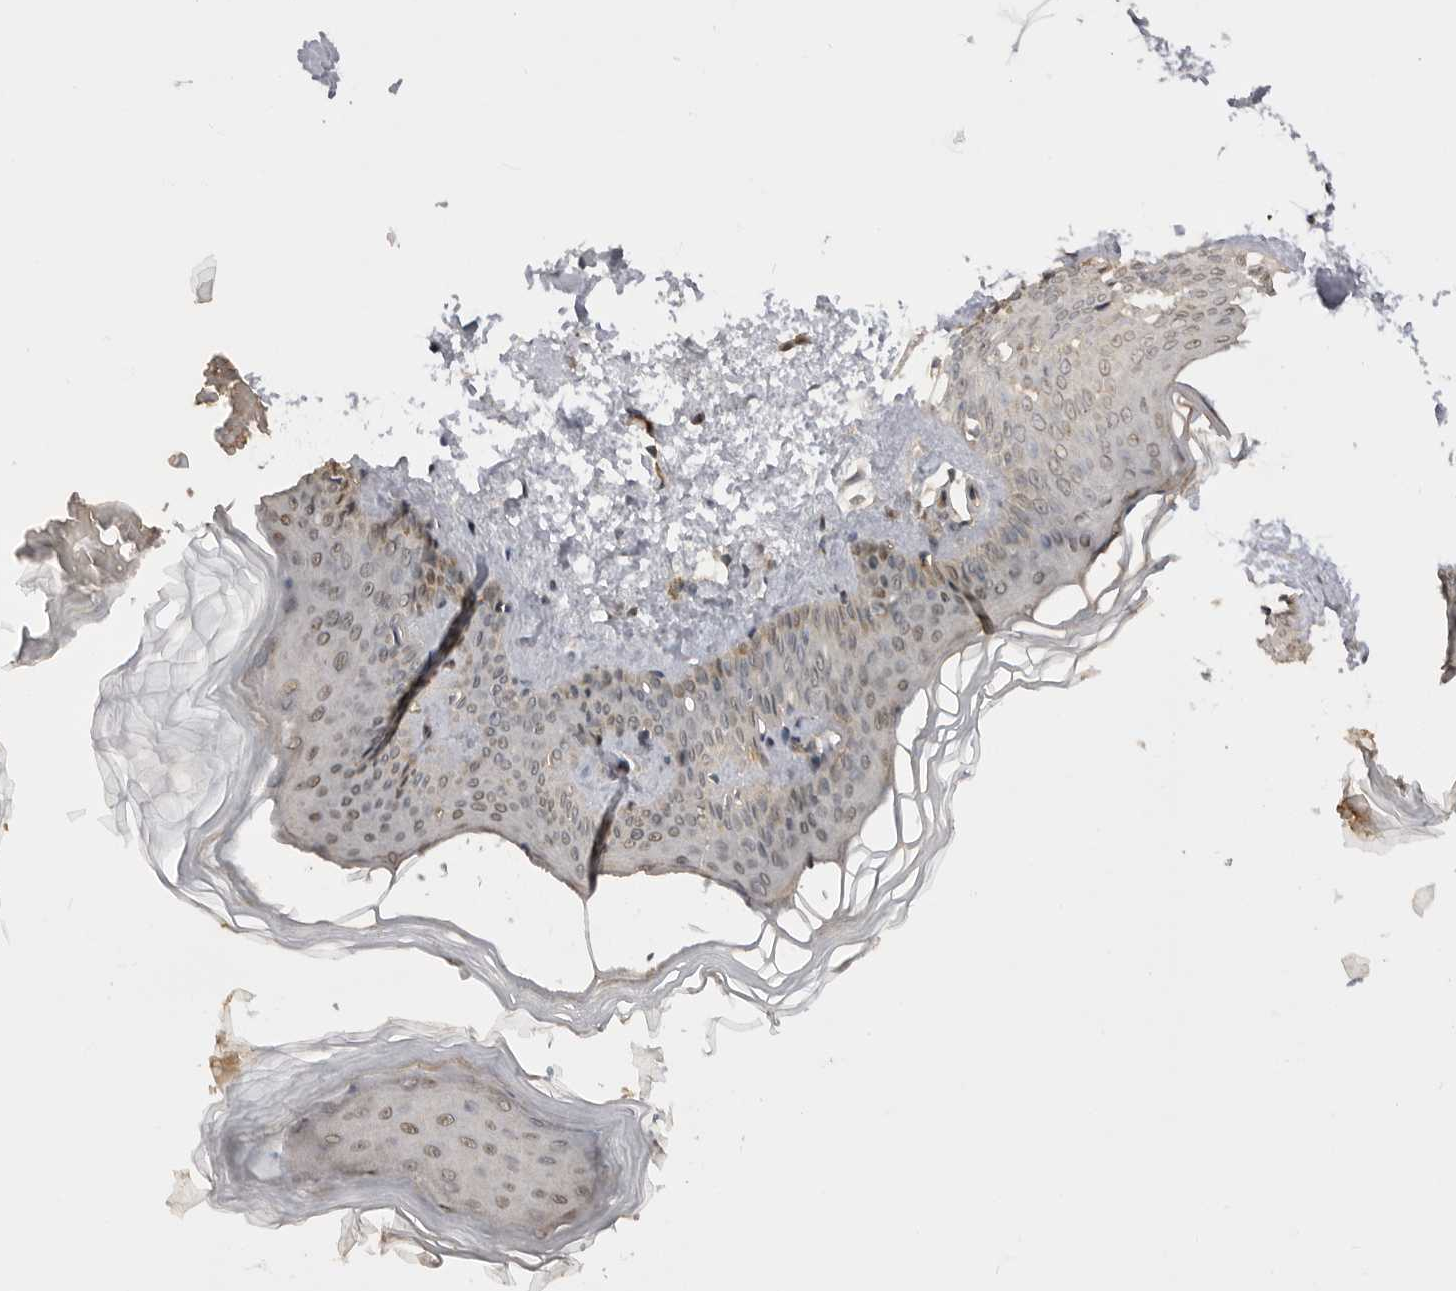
{"staining": {"intensity": "weak", "quantity": ">75%", "location": "cytoplasmic/membranous,nuclear"}, "tissue": "skin", "cell_type": "Fibroblasts", "image_type": "normal", "snomed": [{"axis": "morphology", "description": "Normal tissue, NOS"}, {"axis": "topography", "description": "Skin"}], "caption": "A micrograph of skin stained for a protein shows weak cytoplasmic/membranous,nuclear brown staining in fibroblasts. The protein is shown in brown color, while the nuclei are stained blue.", "gene": "ASPSCR1", "patient": {"sex": "female", "age": 27}}